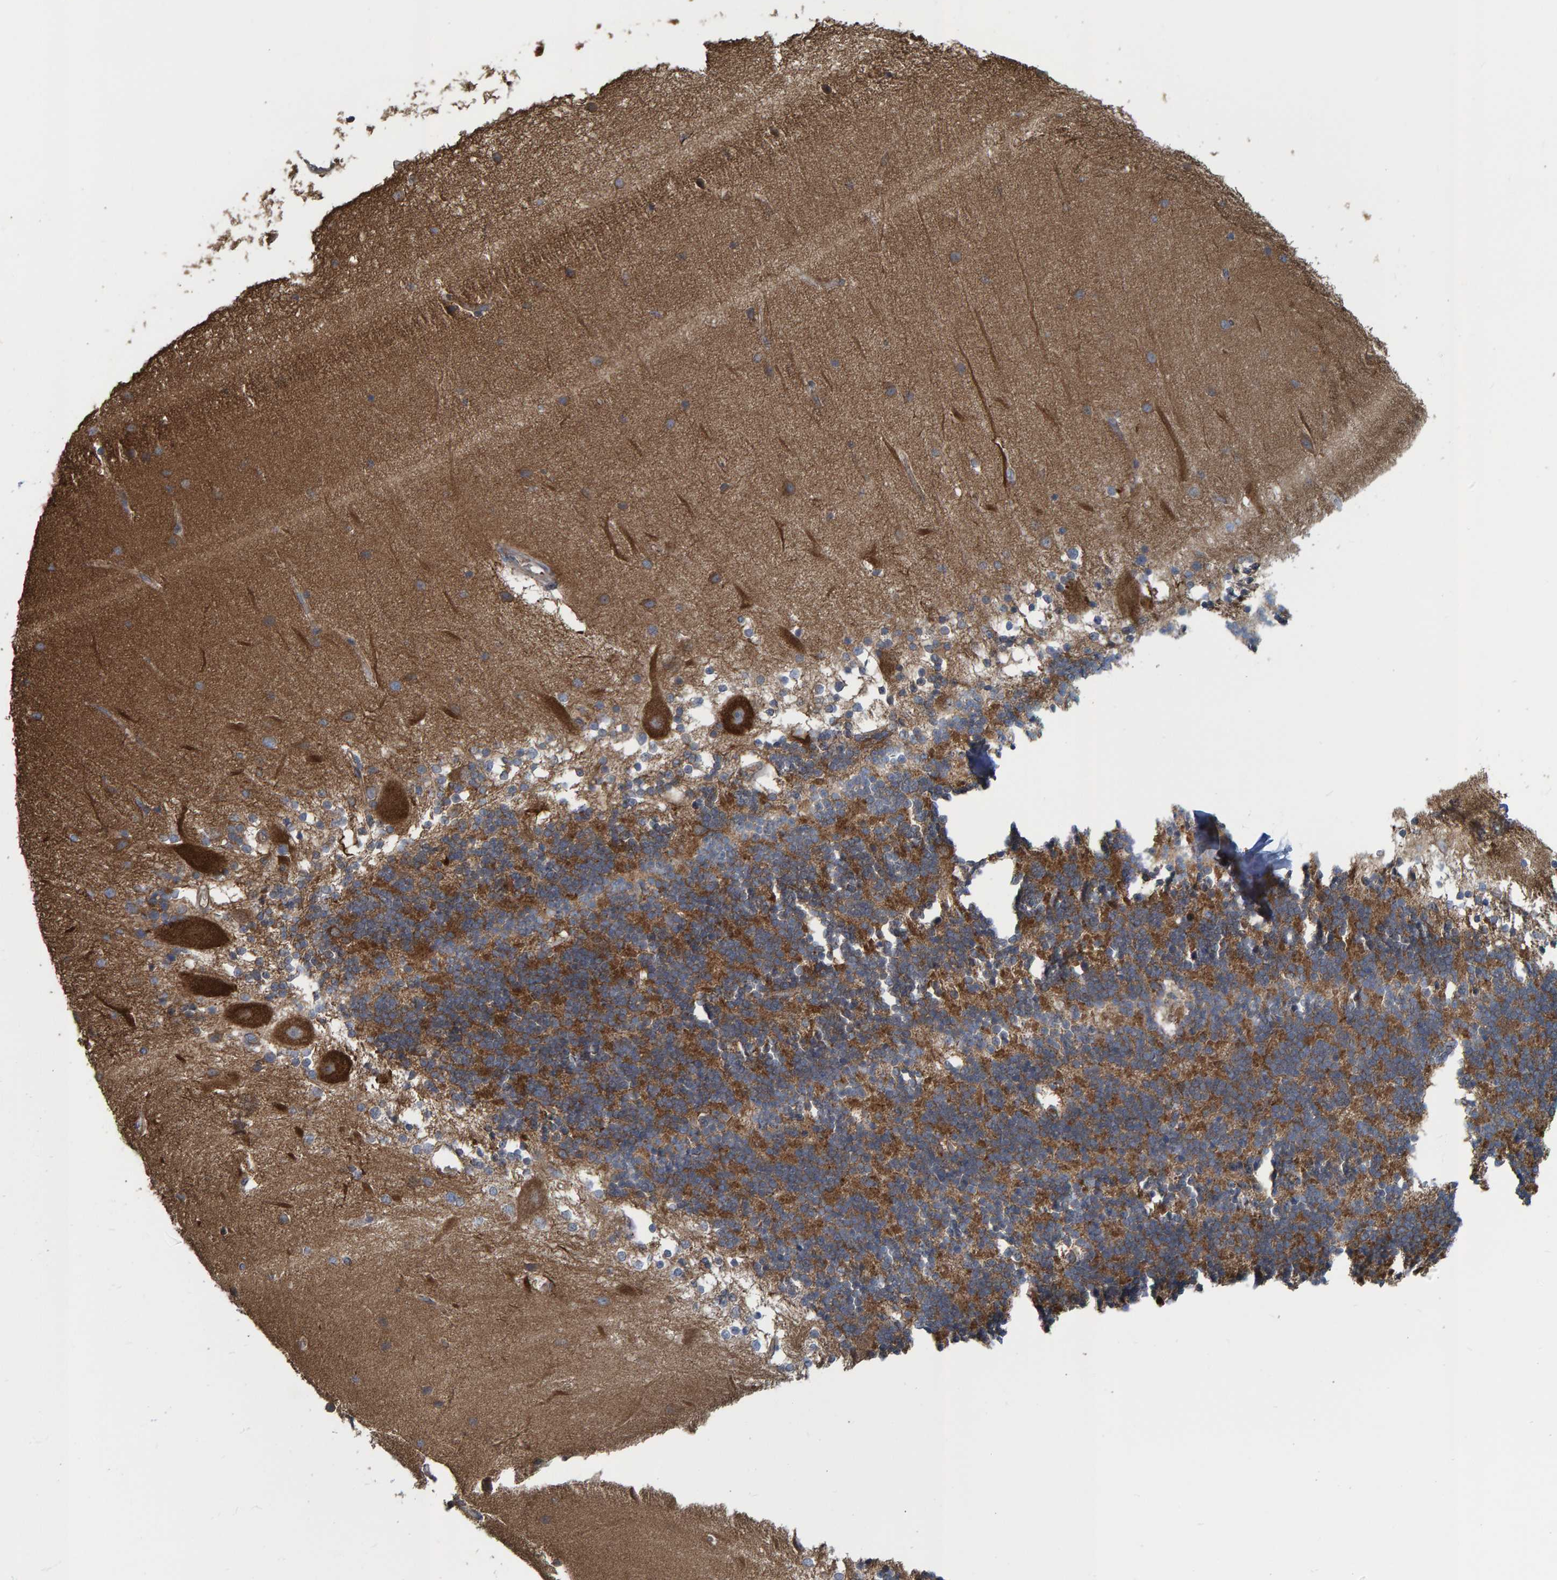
{"staining": {"intensity": "moderate", "quantity": ">75%", "location": "cytoplasmic/membranous"}, "tissue": "cerebellum", "cell_type": "Cells in granular layer", "image_type": "normal", "snomed": [{"axis": "morphology", "description": "Normal tissue, NOS"}, {"axis": "topography", "description": "Cerebellum"}], "caption": "Approximately >75% of cells in granular layer in normal human cerebellum reveal moderate cytoplasmic/membranous protein staining as visualized by brown immunohistochemical staining.", "gene": "LRSAM1", "patient": {"sex": "female", "age": 54}}